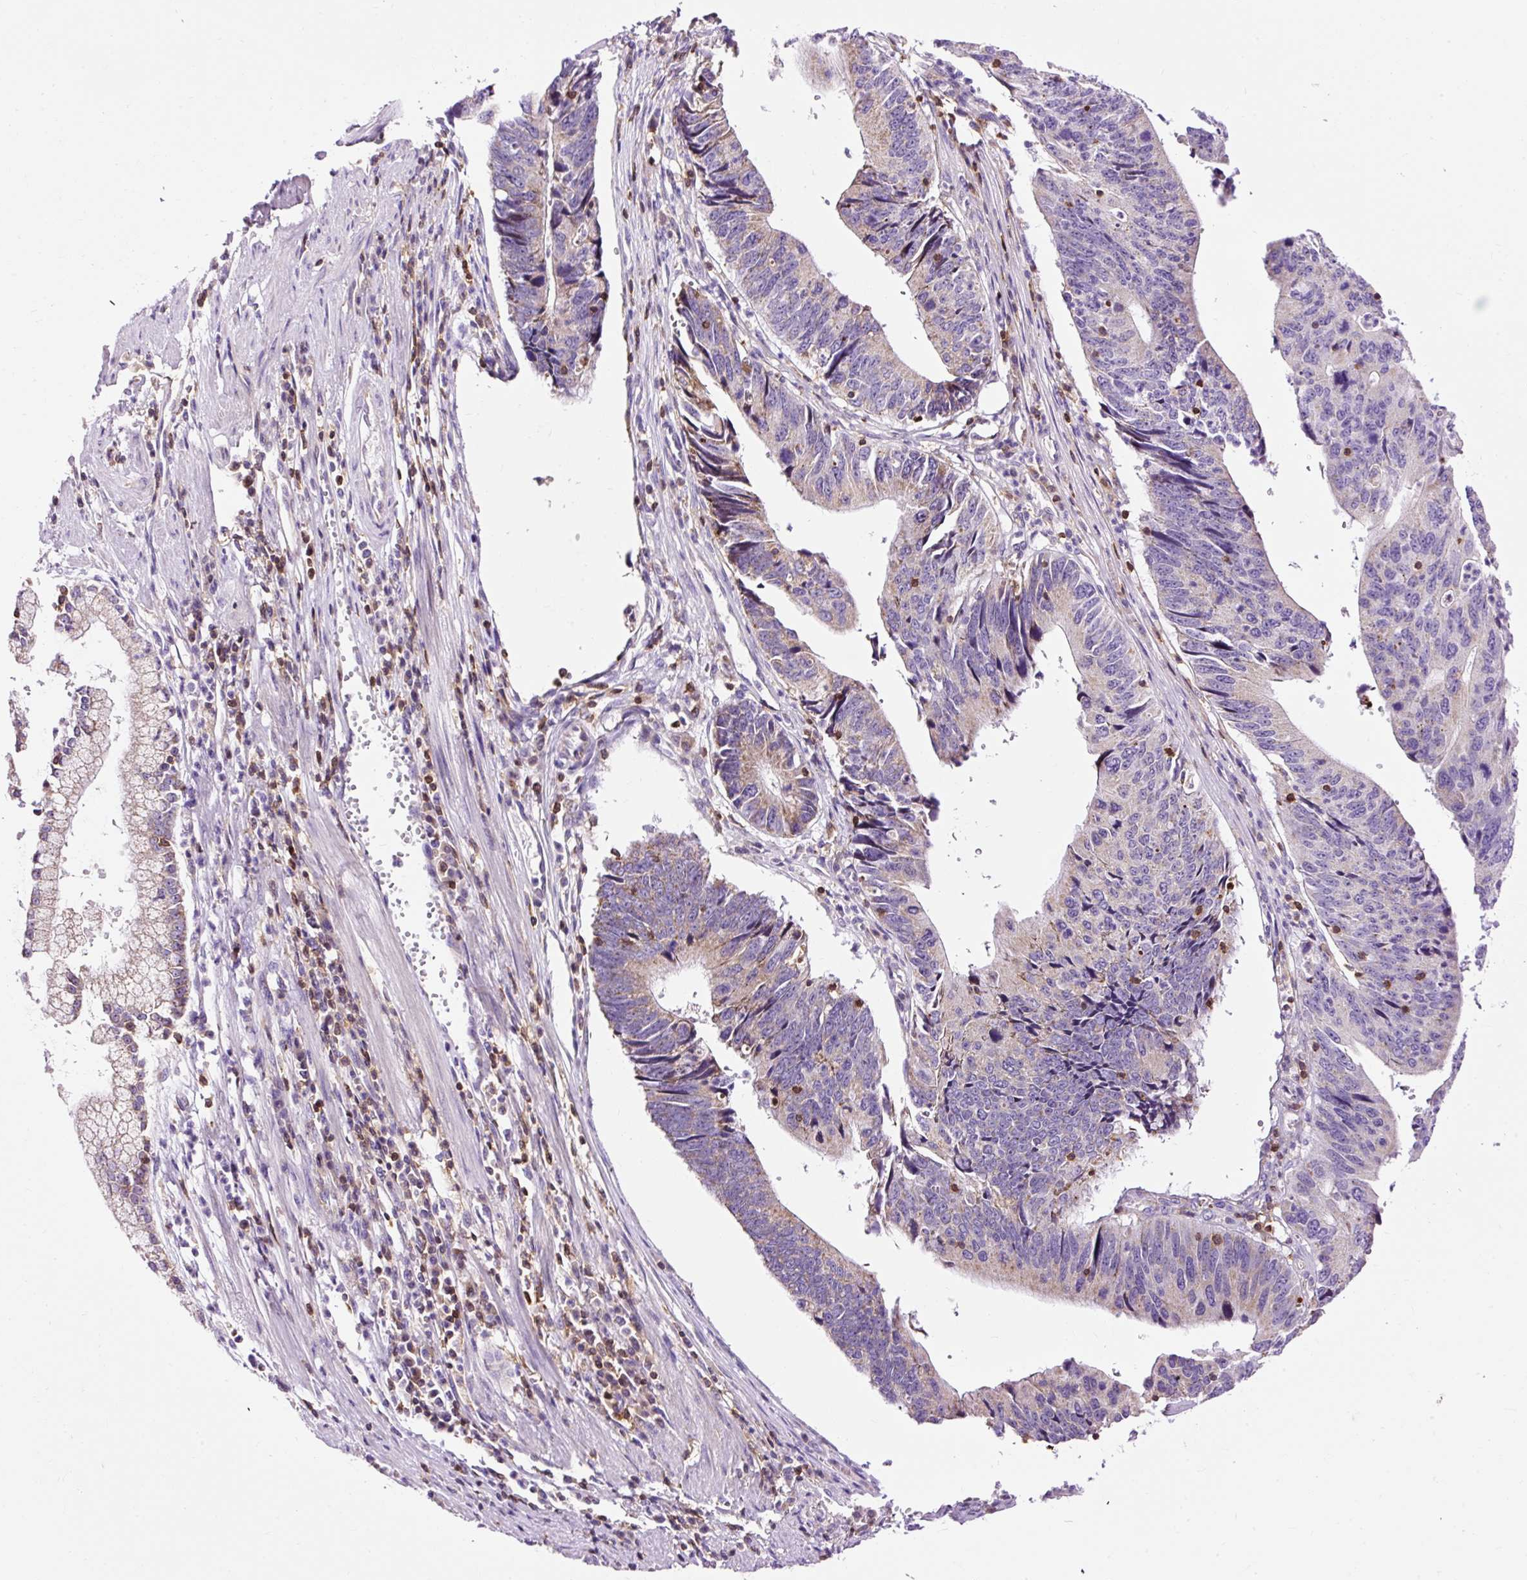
{"staining": {"intensity": "weak", "quantity": "<25%", "location": "cytoplasmic/membranous"}, "tissue": "stomach cancer", "cell_type": "Tumor cells", "image_type": "cancer", "snomed": [{"axis": "morphology", "description": "Adenocarcinoma, NOS"}, {"axis": "topography", "description": "Stomach"}], "caption": "High power microscopy image of an immunohistochemistry (IHC) histopathology image of stomach cancer, revealing no significant staining in tumor cells. Nuclei are stained in blue.", "gene": "CD83", "patient": {"sex": "male", "age": 59}}